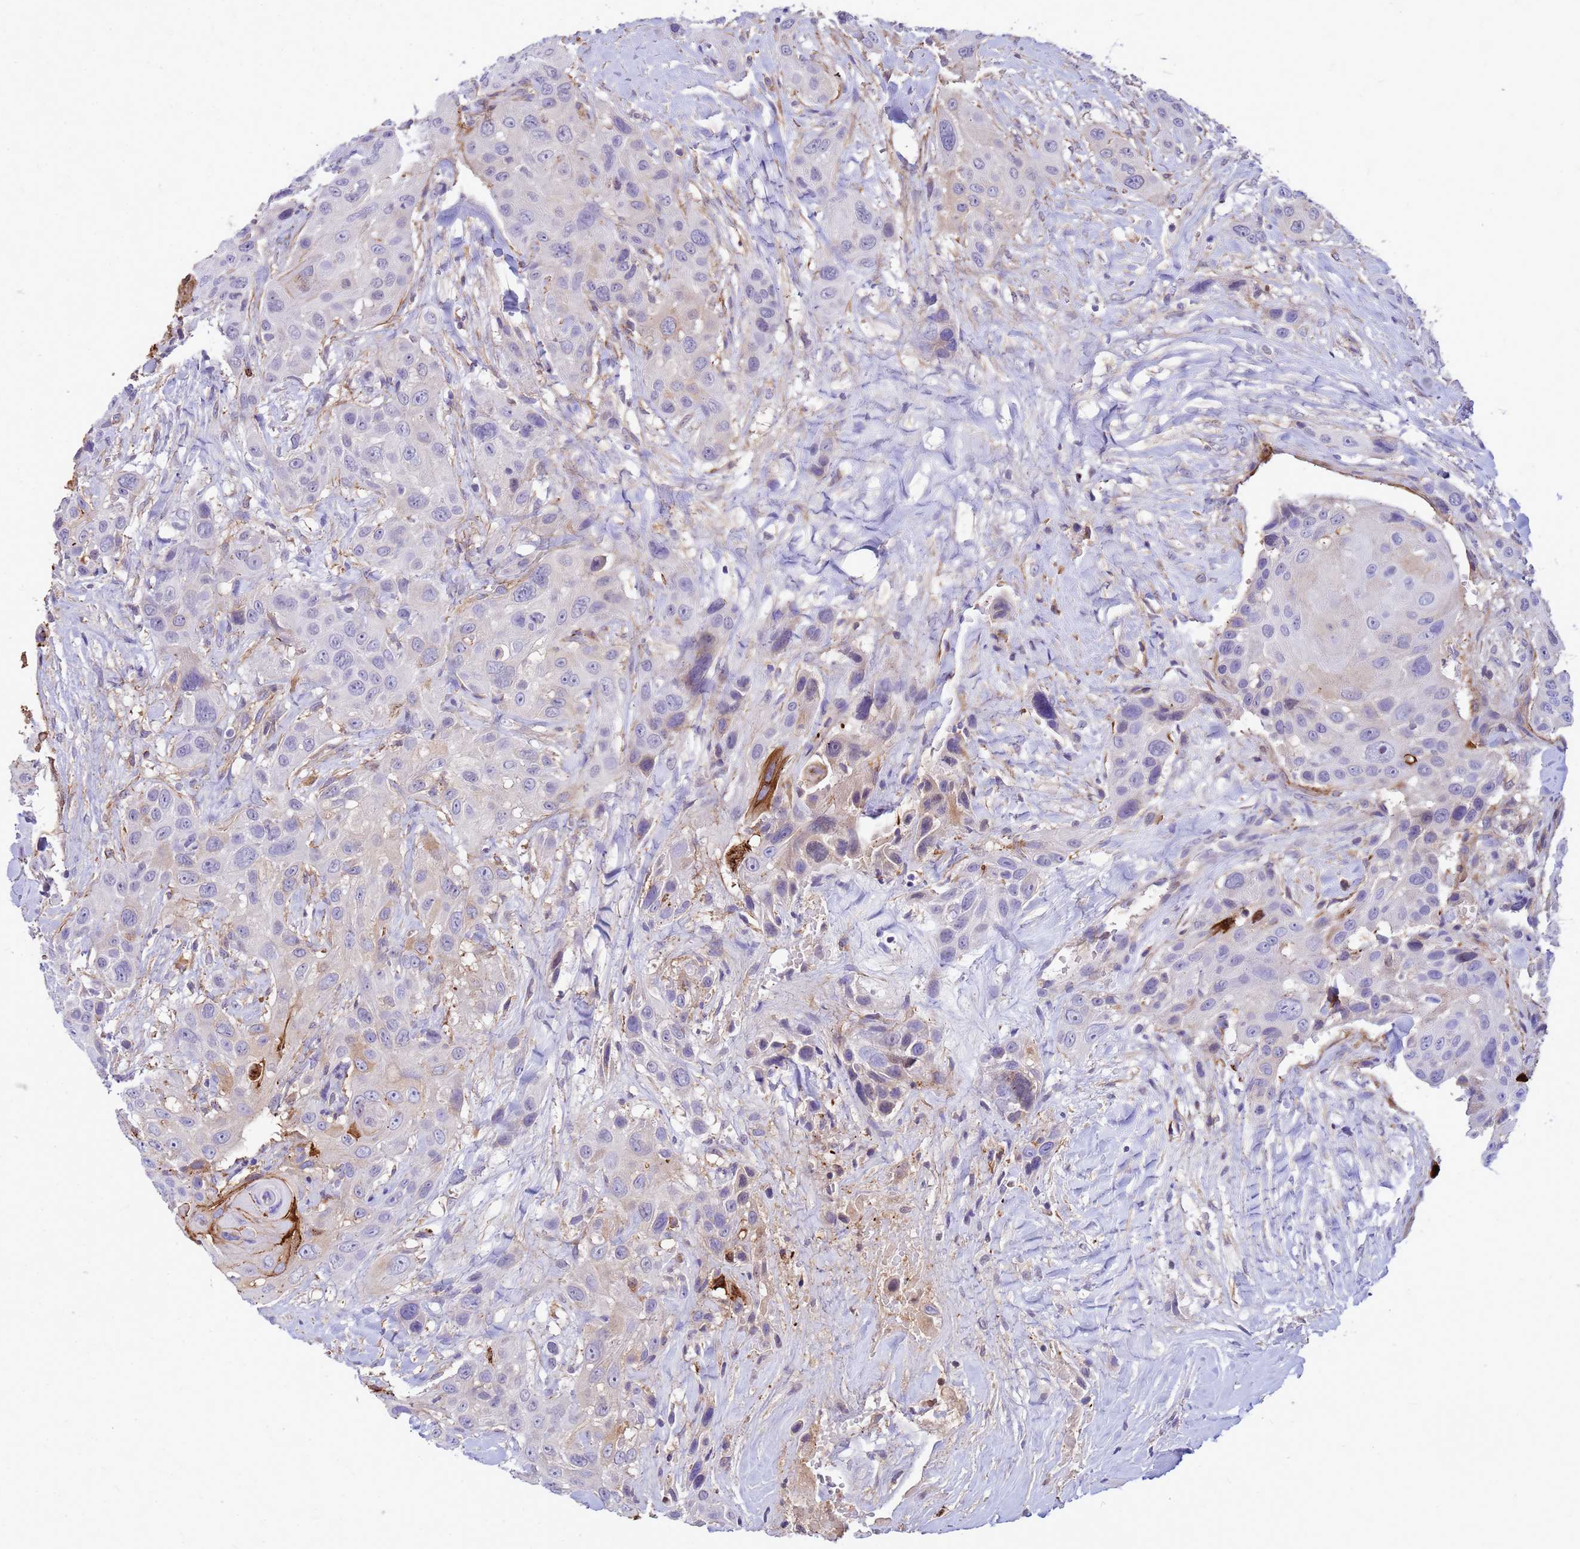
{"staining": {"intensity": "moderate", "quantity": "<25%", "location": "cytoplasmic/membranous"}, "tissue": "head and neck cancer", "cell_type": "Tumor cells", "image_type": "cancer", "snomed": [{"axis": "morphology", "description": "Squamous cell carcinoma, NOS"}, {"axis": "topography", "description": "Head-Neck"}], "caption": "The micrograph displays immunohistochemical staining of squamous cell carcinoma (head and neck). There is moderate cytoplasmic/membranous expression is seen in about <25% of tumor cells. Nuclei are stained in blue.", "gene": "ORM1", "patient": {"sex": "male", "age": 81}}